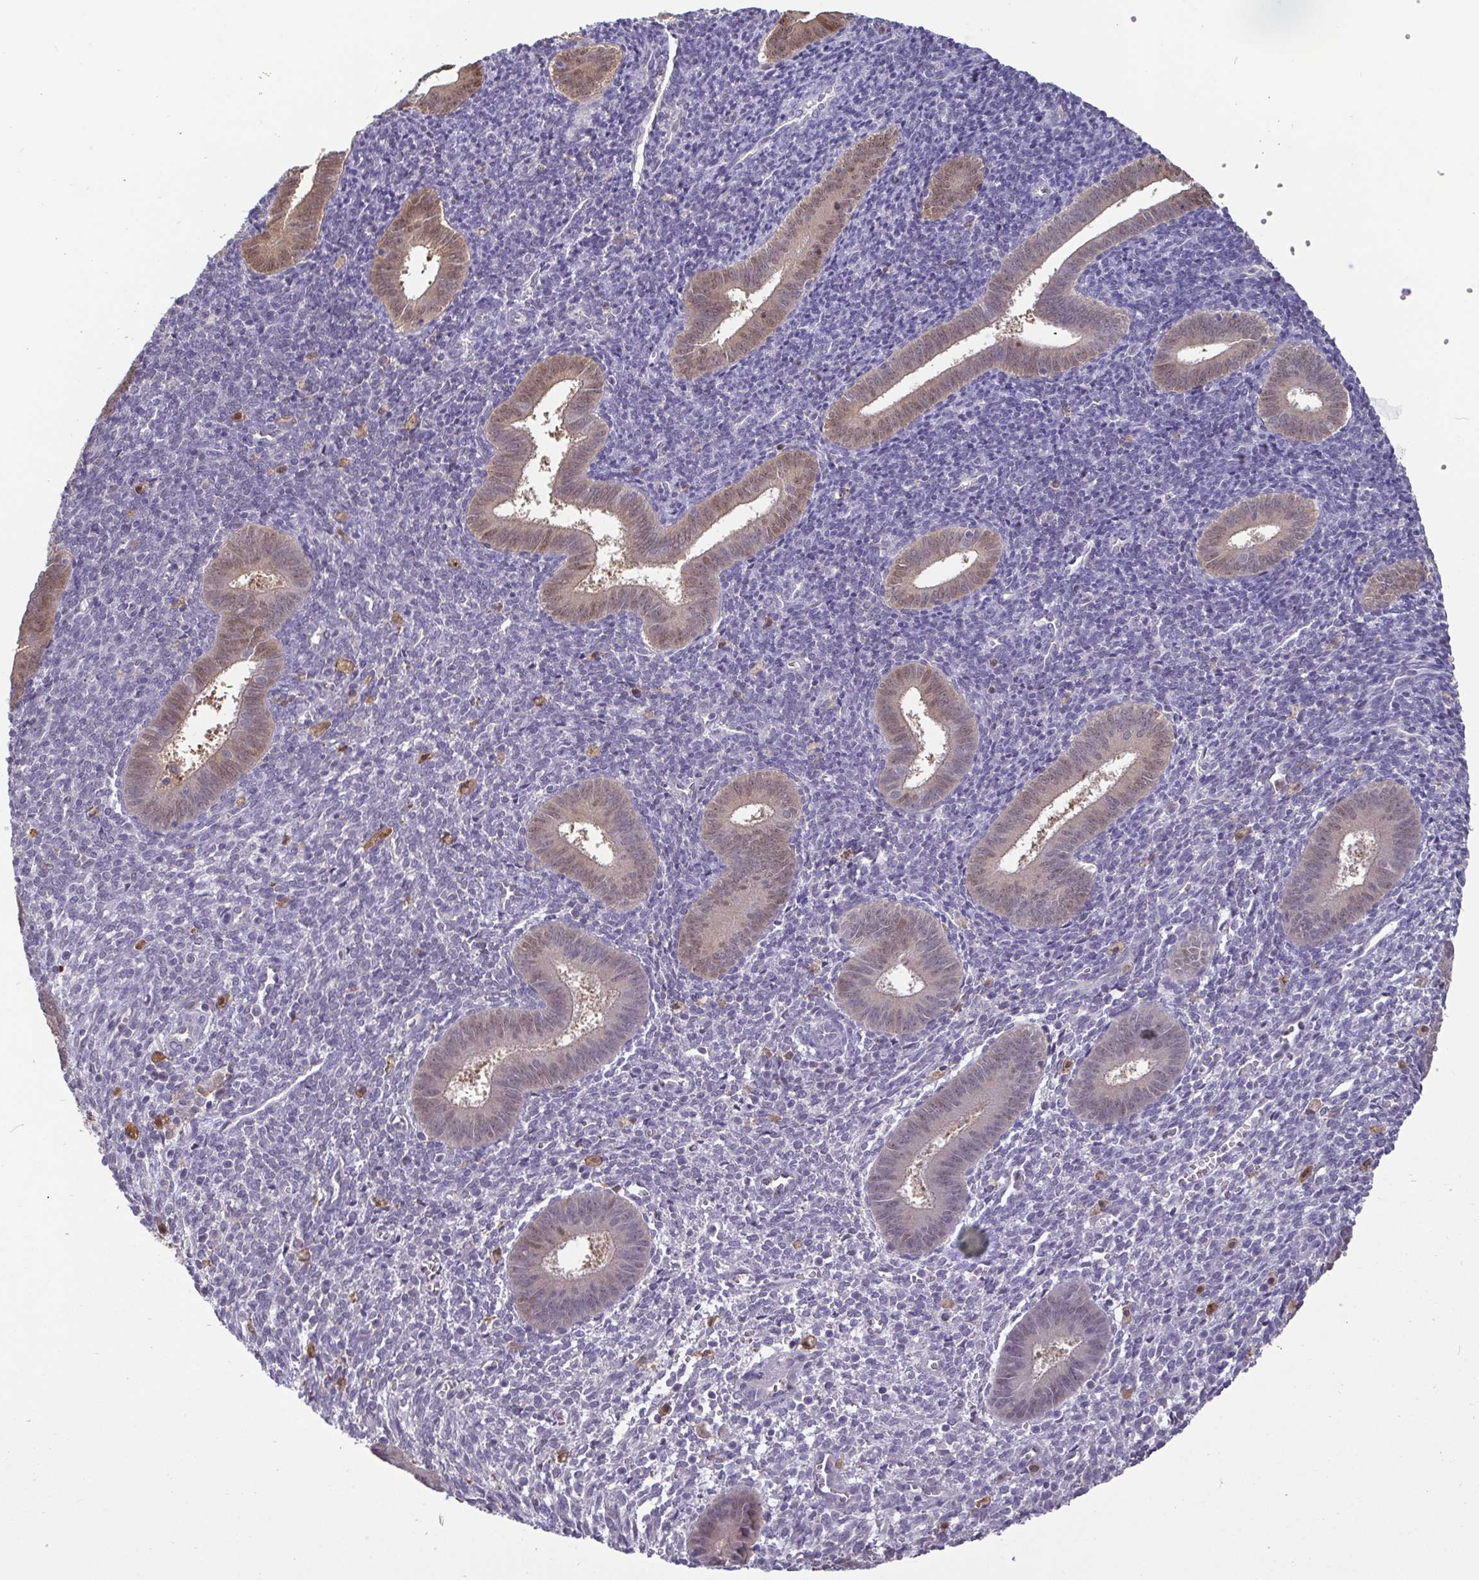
{"staining": {"intensity": "negative", "quantity": "none", "location": "none"}, "tissue": "endometrium", "cell_type": "Cells in endometrial stroma", "image_type": "normal", "snomed": [{"axis": "morphology", "description": "Normal tissue, NOS"}, {"axis": "topography", "description": "Endometrium"}], "caption": "Human endometrium stained for a protein using immunohistochemistry (IHC) demonstrates no positivity in cells in endometrial stroma.", "gene": "IDH1", "patient": {"sex": "female", "age": 25}}